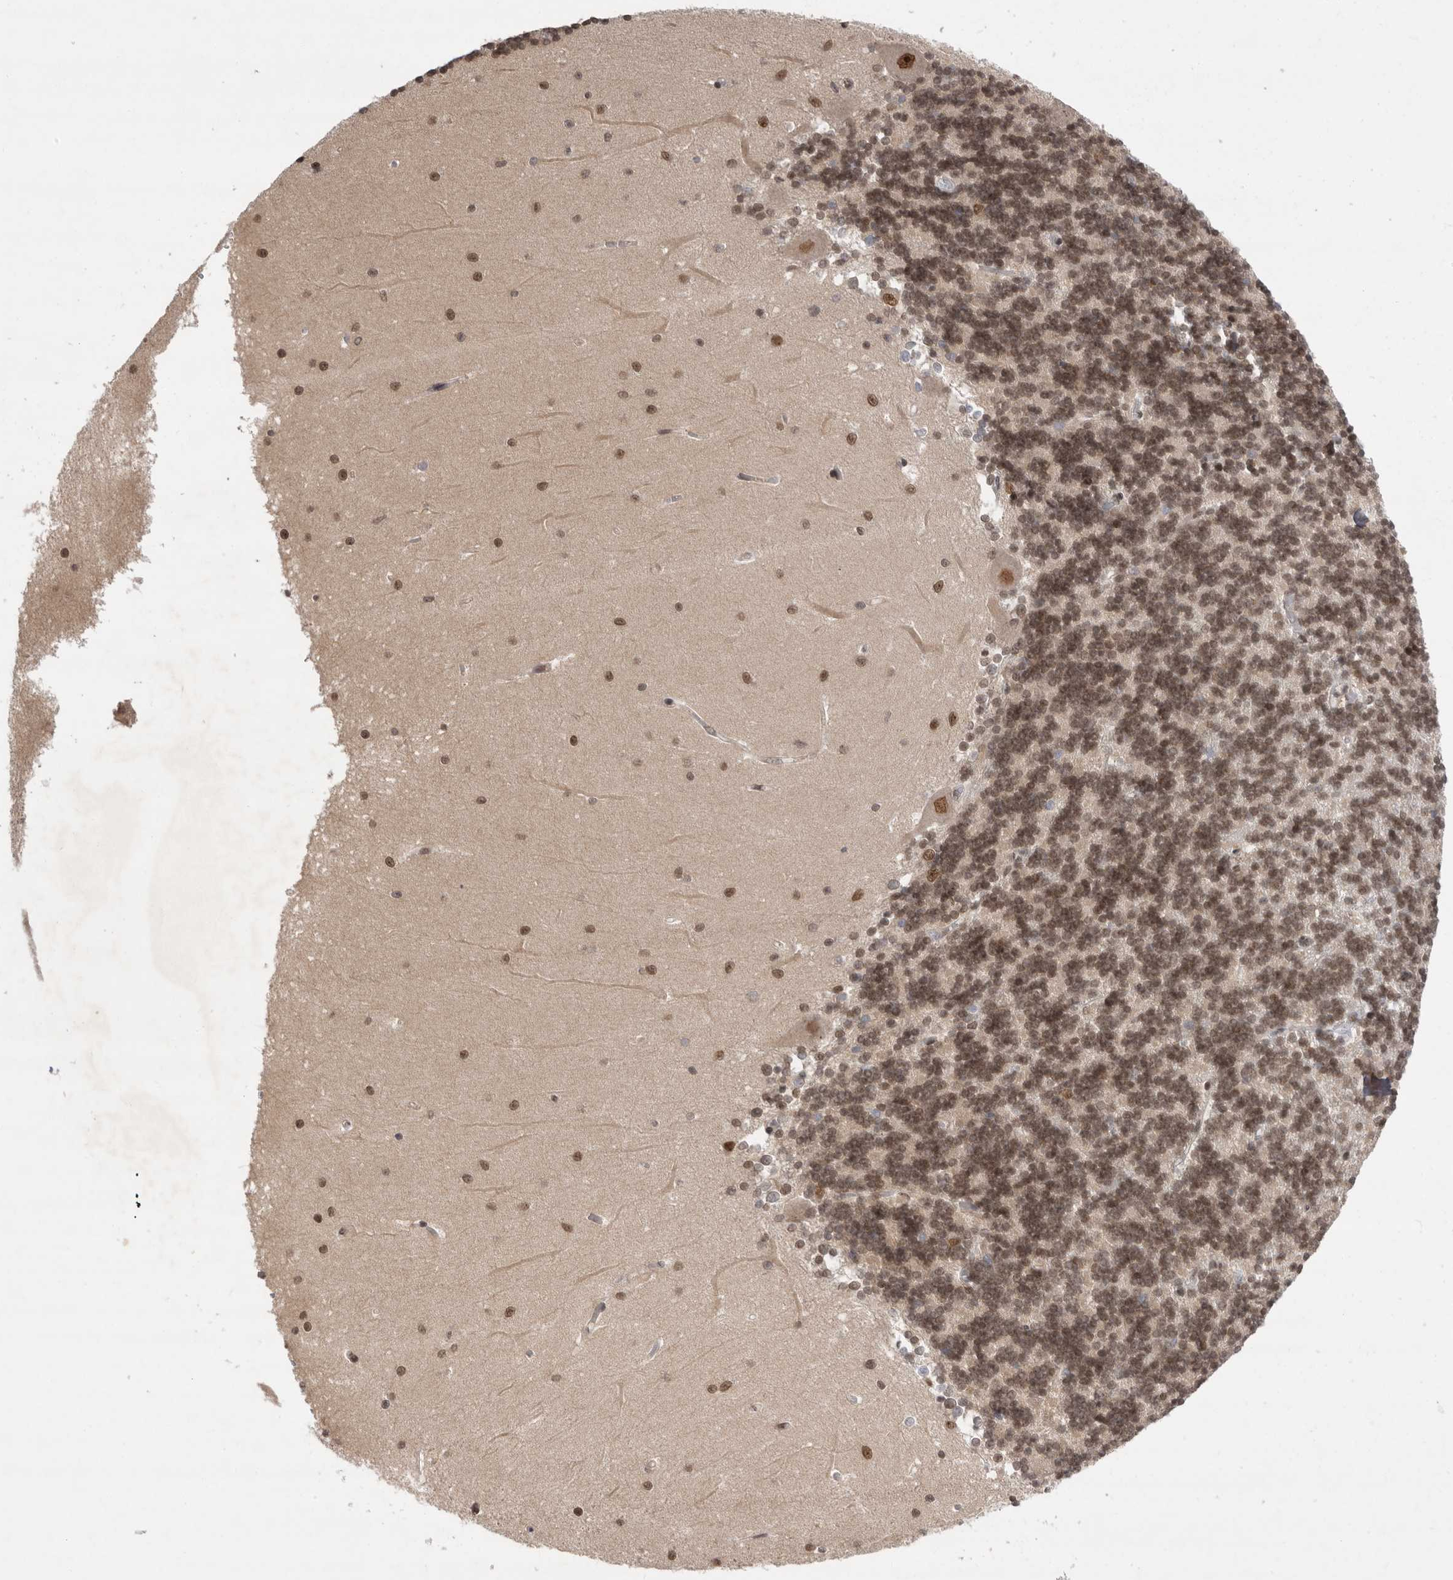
{"staining": {"intensity": "moderate", "quantity": ">75%", "location": "nuclear"}, "tissue": "cerebellum", "cell_type": "Cells in granular layer", "image_type": "normal", "snomed": [{"axis": "morphology", "description": "Normal tissue, NOS"}, {"axis": "topography", "description": "Cerebellum"}], "caption": "Immunohistochemical staining of unremarkable human cerebellum reveals >75% levels of moderate nuclear protein expression in about >75% of cells in granular layer. Immunohistochemistry (ihc) stains the protein in brown and the nuclei are stained blue.", "gene": "ZNF830", "patient": {"sex": "male", "age": 37}}